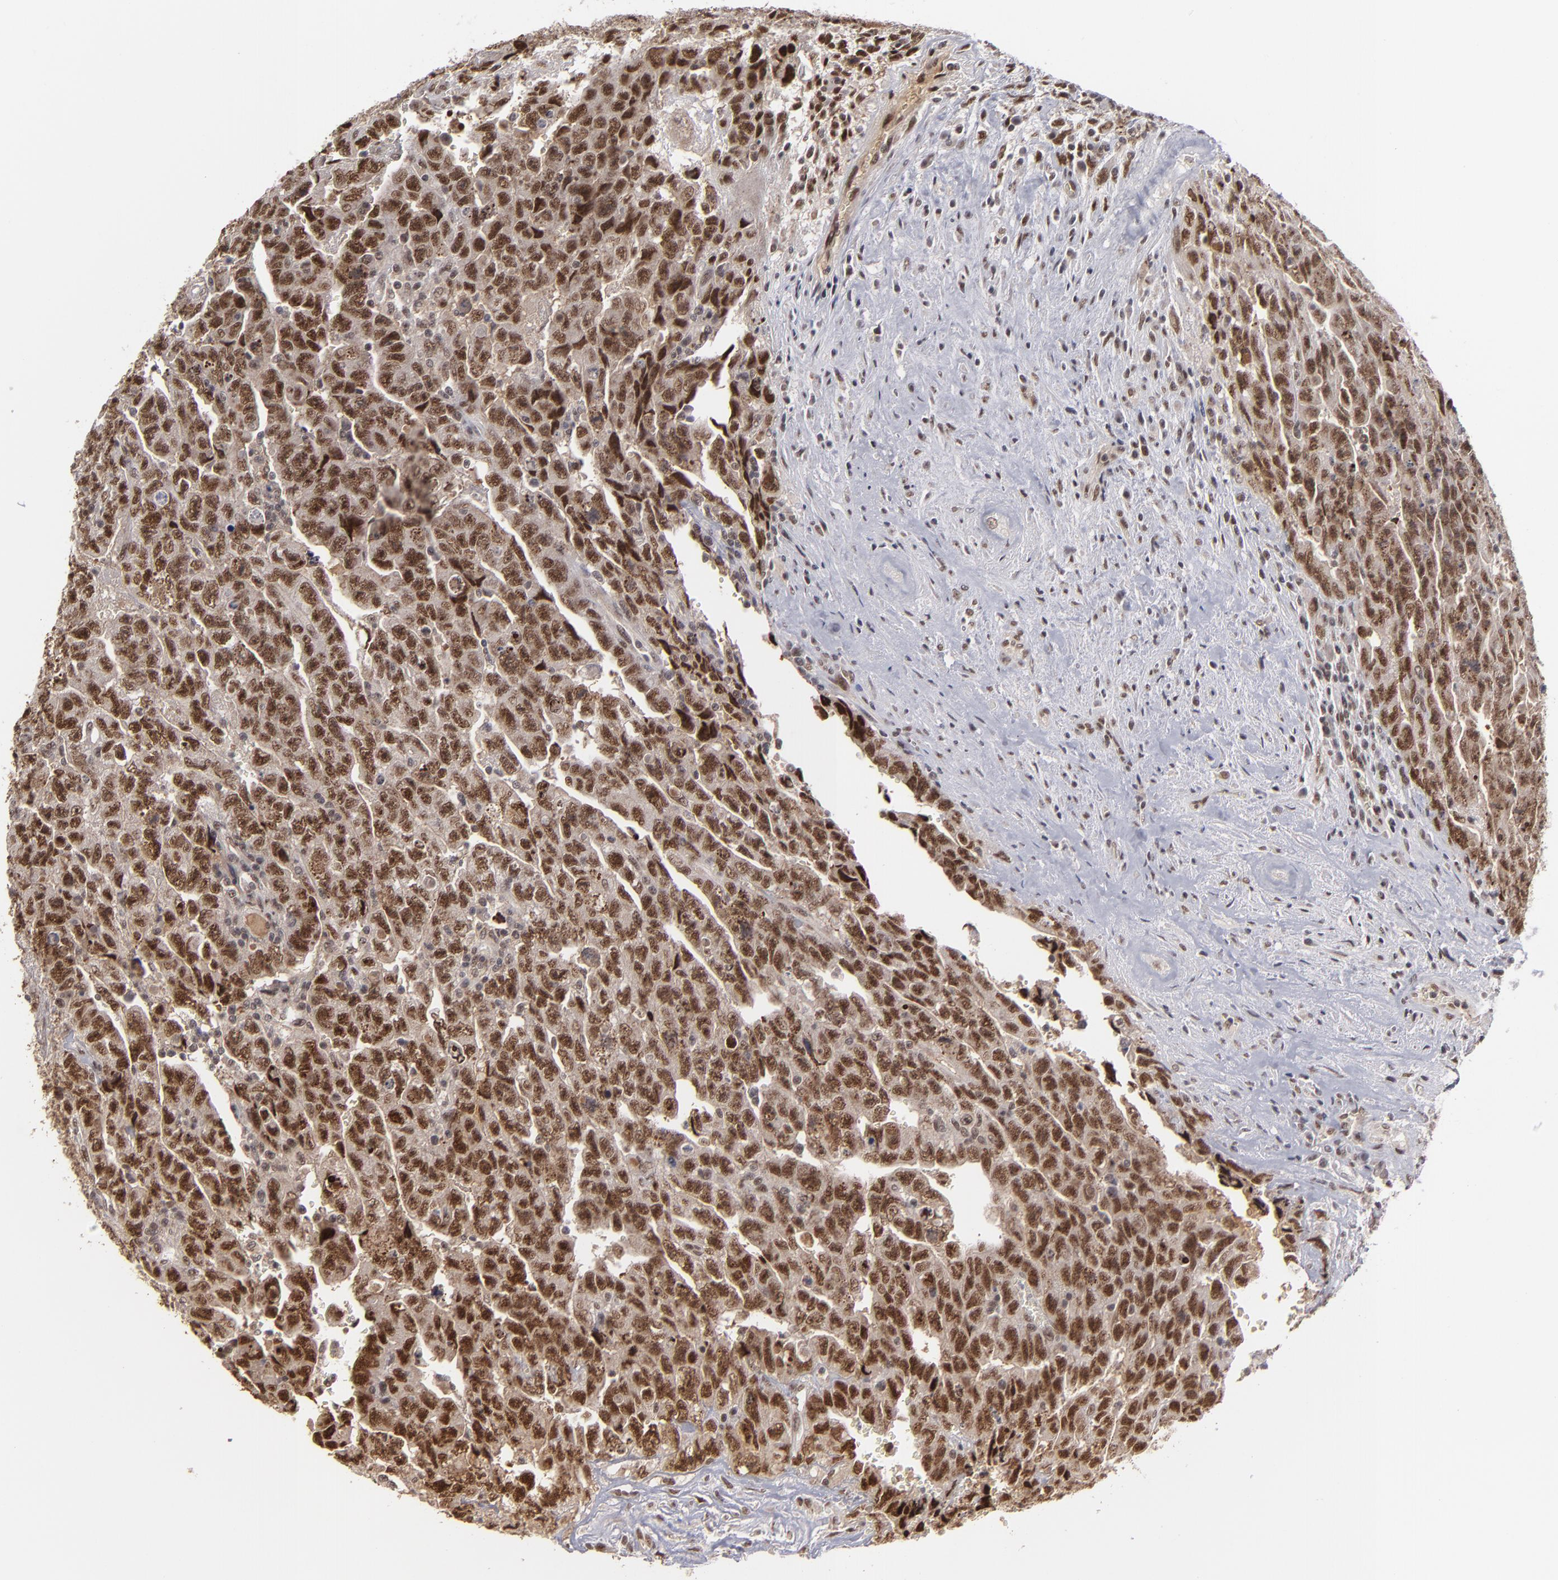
{"staining": {"intensity": "moderate", "quantity": ">75%", "location": "nuclear"}, "tissue": "testis cancer", "cell_type": "Tumor cells", "image_type": "cancer", "snomed": [{"axis": "morphology", "description": "Carcinoma, Embryonal, NOS"}, {"axis": "topography", "description": "Testis"}], "caption": "IHC photomicrograph of human testis embryonal carcinoma stained for a protein (brown), which shows medium levels of moderate nuclear expression in about >75% of tumor cells.", "gene": "ZNF234", "patient": {"sex": "male", "age": 28}}